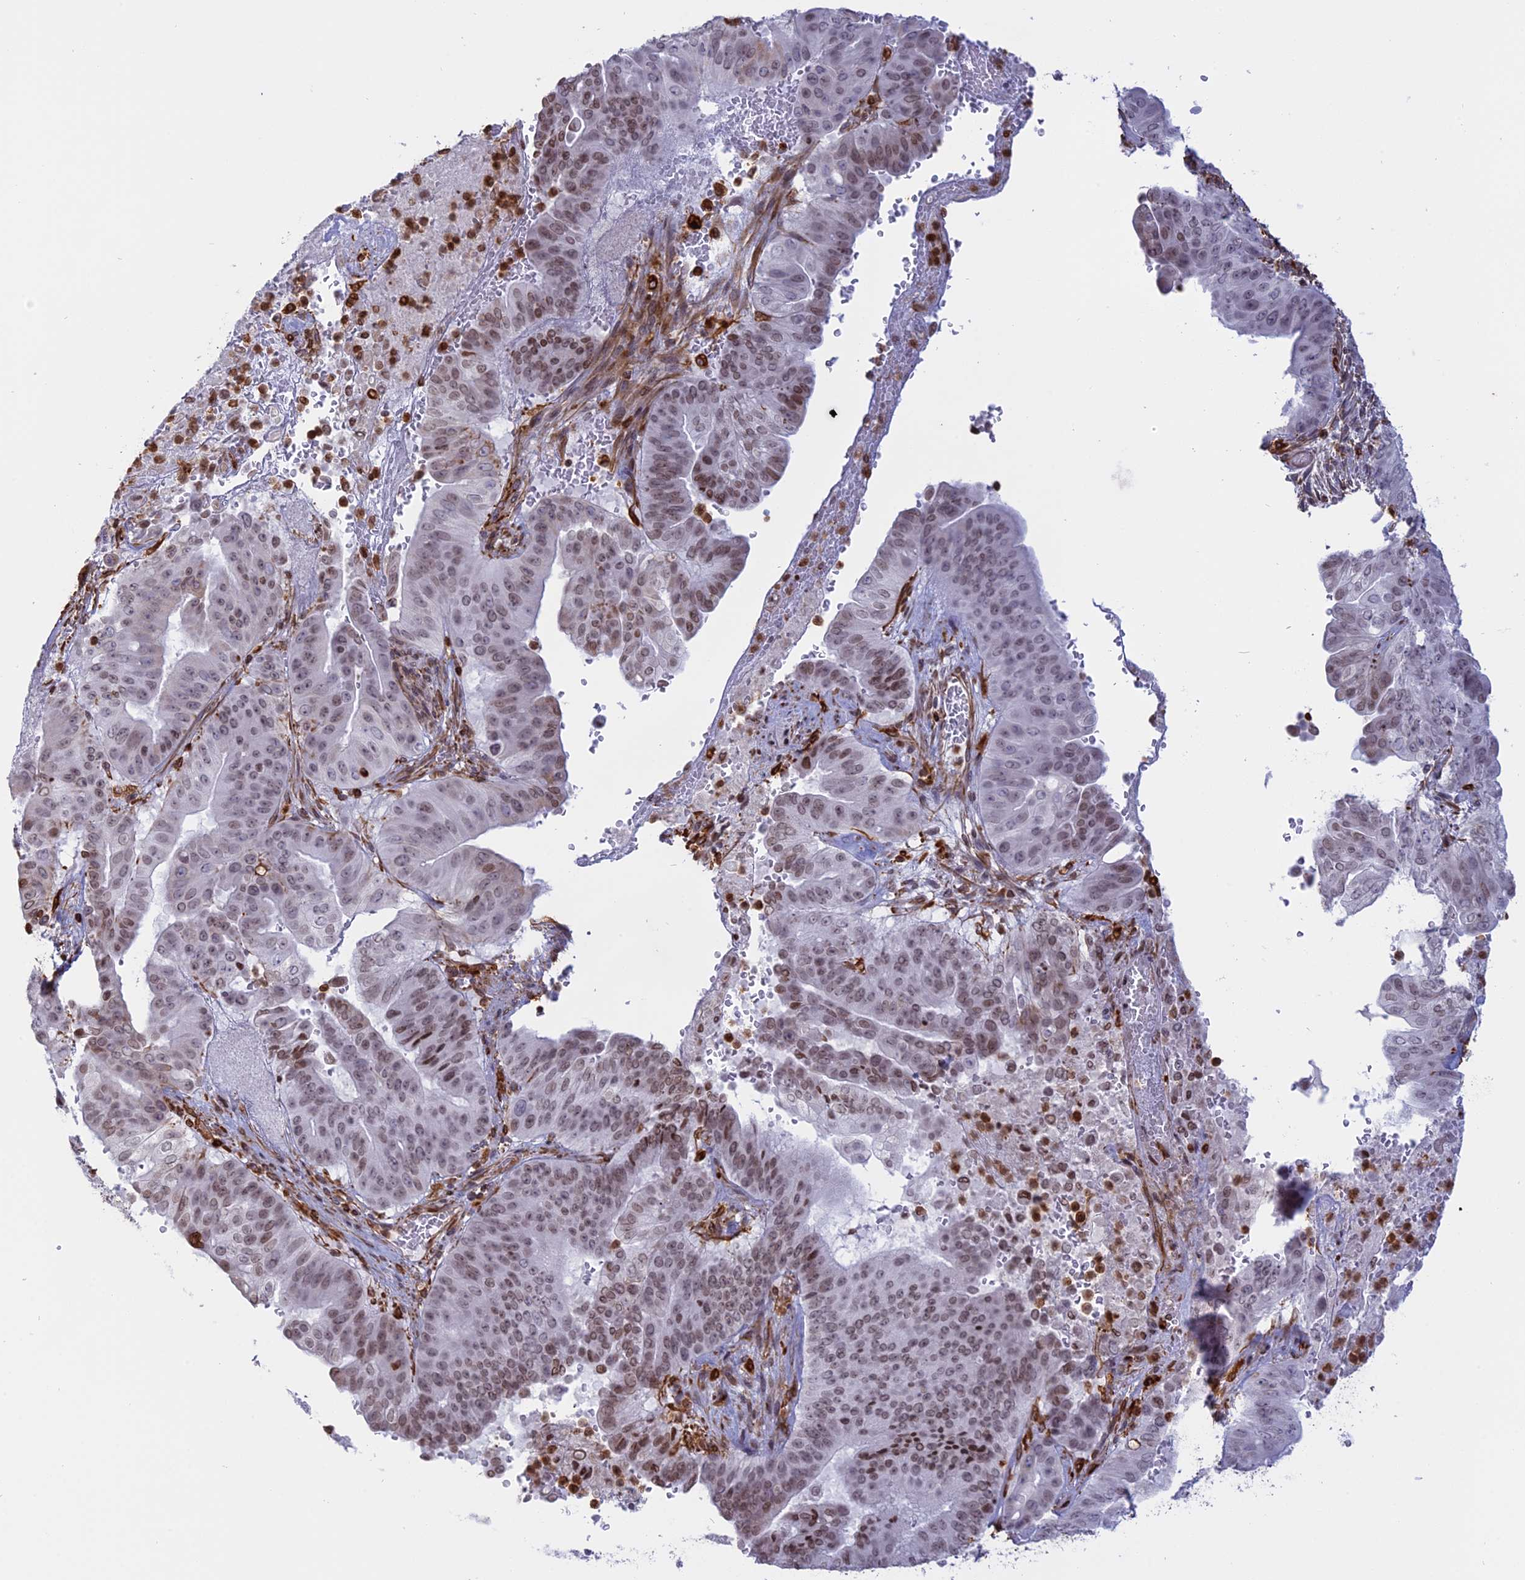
{"staining": {"intensity": "weak", "quantity": "25%-75%", "location": "nuclear"}, "tissue": "pancreatic cancer", "cell_type": "Tumor cells", "image_type": "cancer", "snomed": [{"axis": "morphology", "description": "Adenocarcinoma, NOS"}, {"axis": "topography", "description": "Pancreas"}], "caption": "Pancreatic cancer stained with a protein marker displays weak staining in tumor cells.", "gene": "APOBR", "patient": {"sex": "female", "age": 77}}